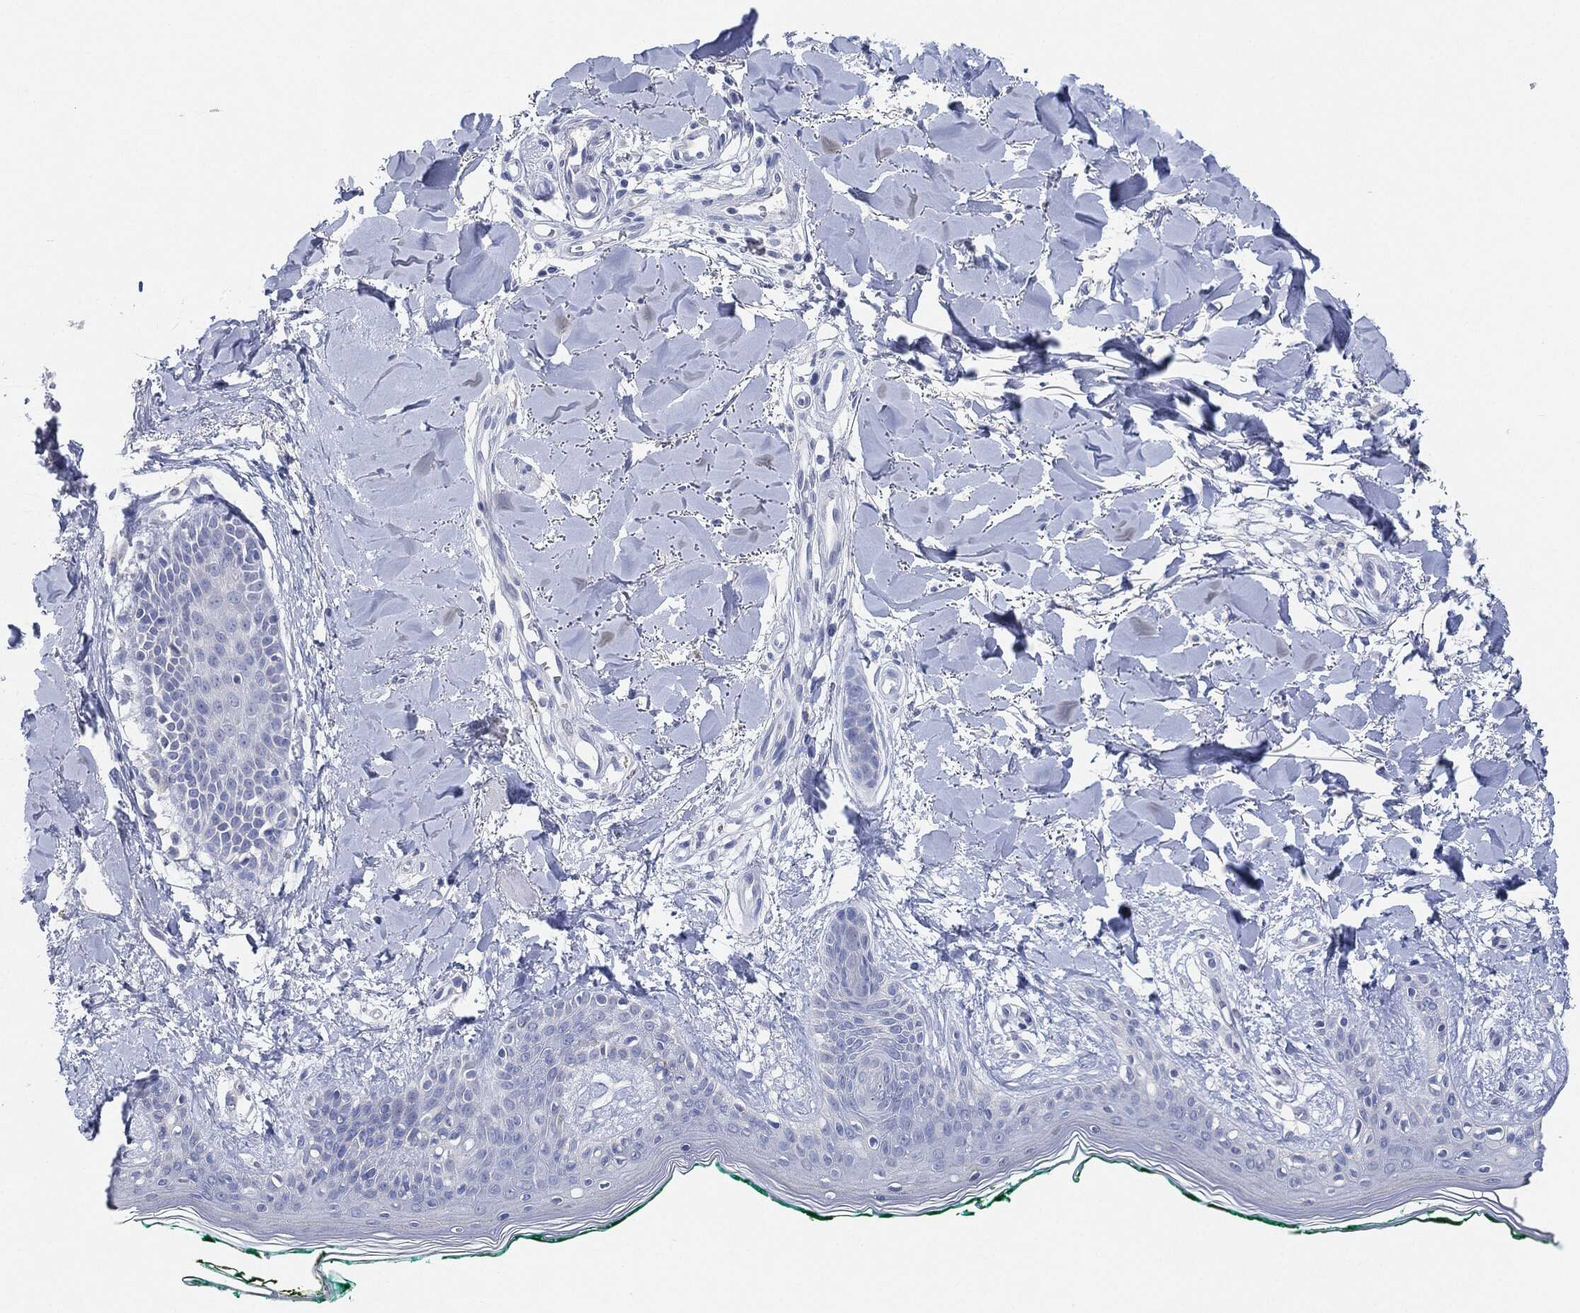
{"staining": {"intensity": "negative", "quantity": "none", "location": "none"}, "tissue": "skin", "cell_type": "Fibroblasts", "image_type": "normal", "snomed": [{"axis": "morphology", "description": "Normal tissue, NOS"}, {"axis": "topography", "description": "Skin"}], "caption": "Protein analysis of benign skin reveals no significant staining in fibroblasts.", "gene": "AFP", "patient": {"sex": "female", "age": 34}}